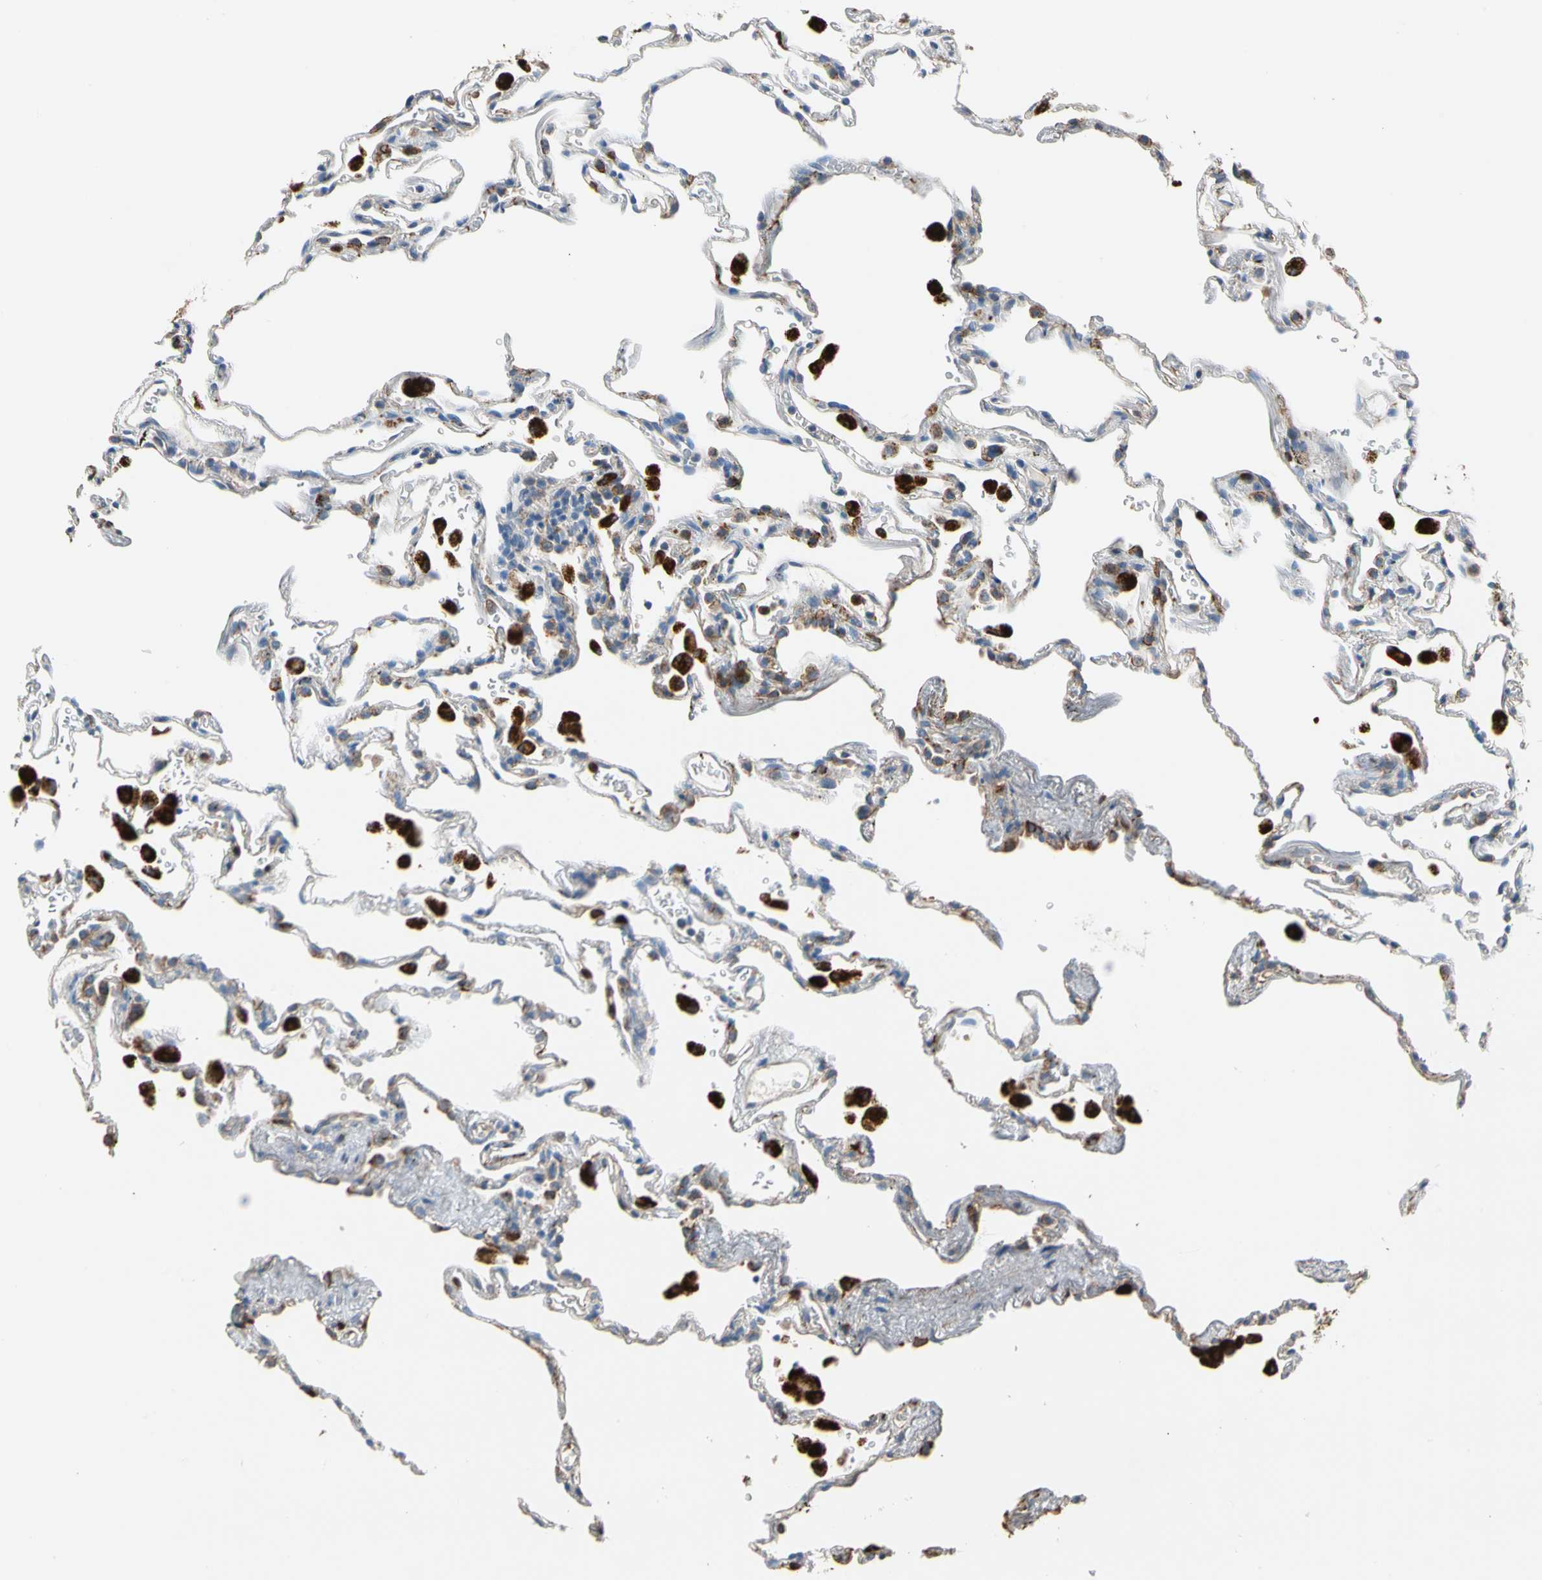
{"staining": {"intensity": "weak", "quantity": "25%-75%", "location": "cytoplasmic/membranous"}, "tissue": "lung", "cell_type": "Alveolar cells", "image_type": "normal", "snomed": [{"axis": "morphology", "description": "Normal tissue, NOS"}, {"axis": "morphology", "description": "Inflammation, NOS"}, {"axis": "topography", "description": "Lung"}], "caption": "A low amount of weak cytoplasmic/membranous expression is present in approximately 25%-75% of alveolar cells in unremarkable lung. (IHC, brightfield microscopy, high magnification).", "gene": "LY6G6F", "patient": {"sex": "male", "age": 69}}